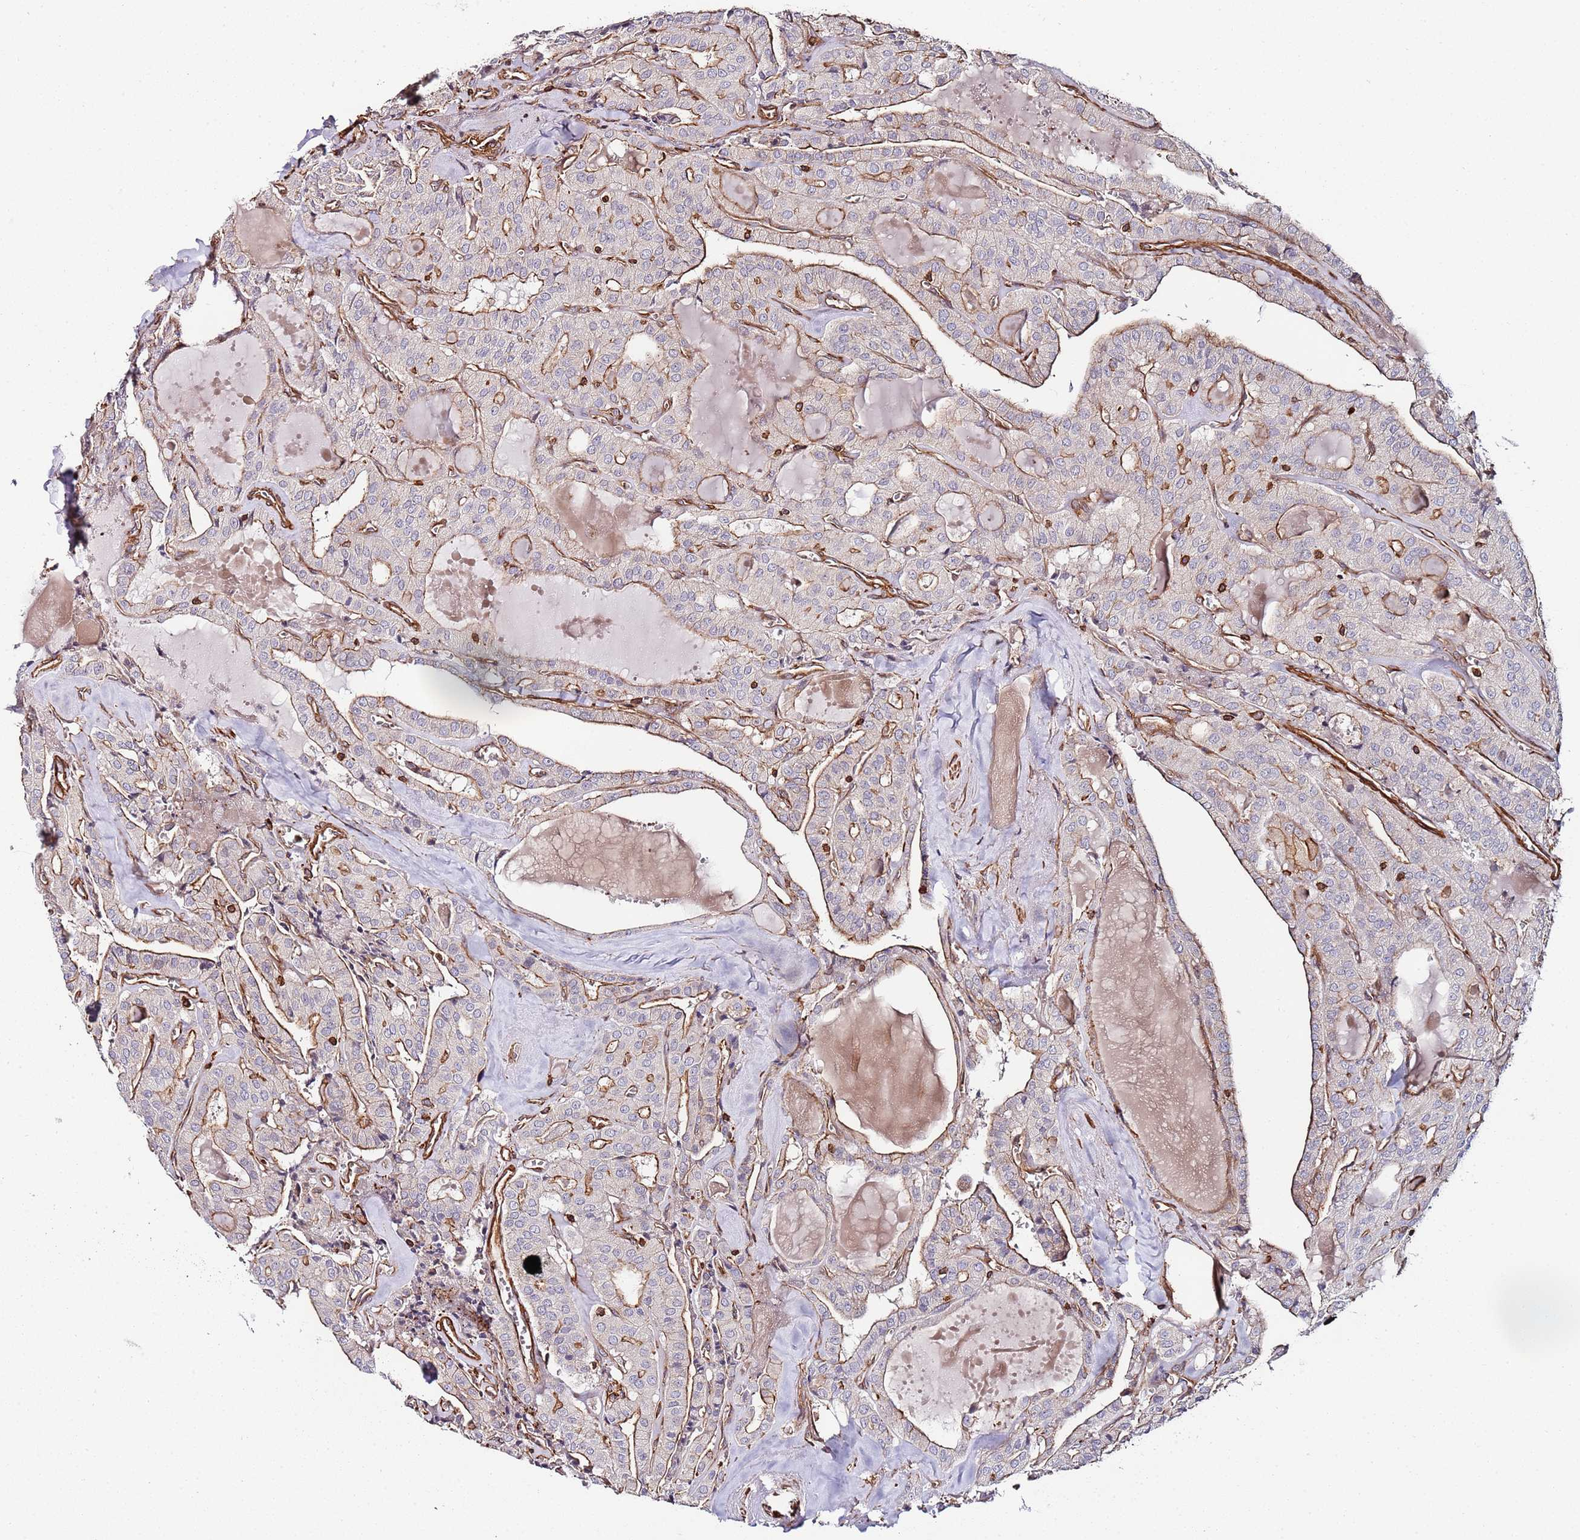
{"staining": {"intensity": "moderate", "quantity": "<25%", "location": "cytoplasmic/membranous"}, "tissue": "thyroid cancer", "cell_type": "Tumor cells", "image_type": "cancer", "snomed": [{"axis": "morphology", "description": "Papillary adenocarcinoma, NOS"}, {"axis": "topography", "description": "Thyroid gland"}], "caption": "Immunohistochemical staining of papillary adenocarcinoma (thyroid) reveals low levels of moderate cytoplasmic/membranous expression in about <25% of tumor cells.", "gene": "CYP2U1", "patient": {"sex": "male", "age": 52}}